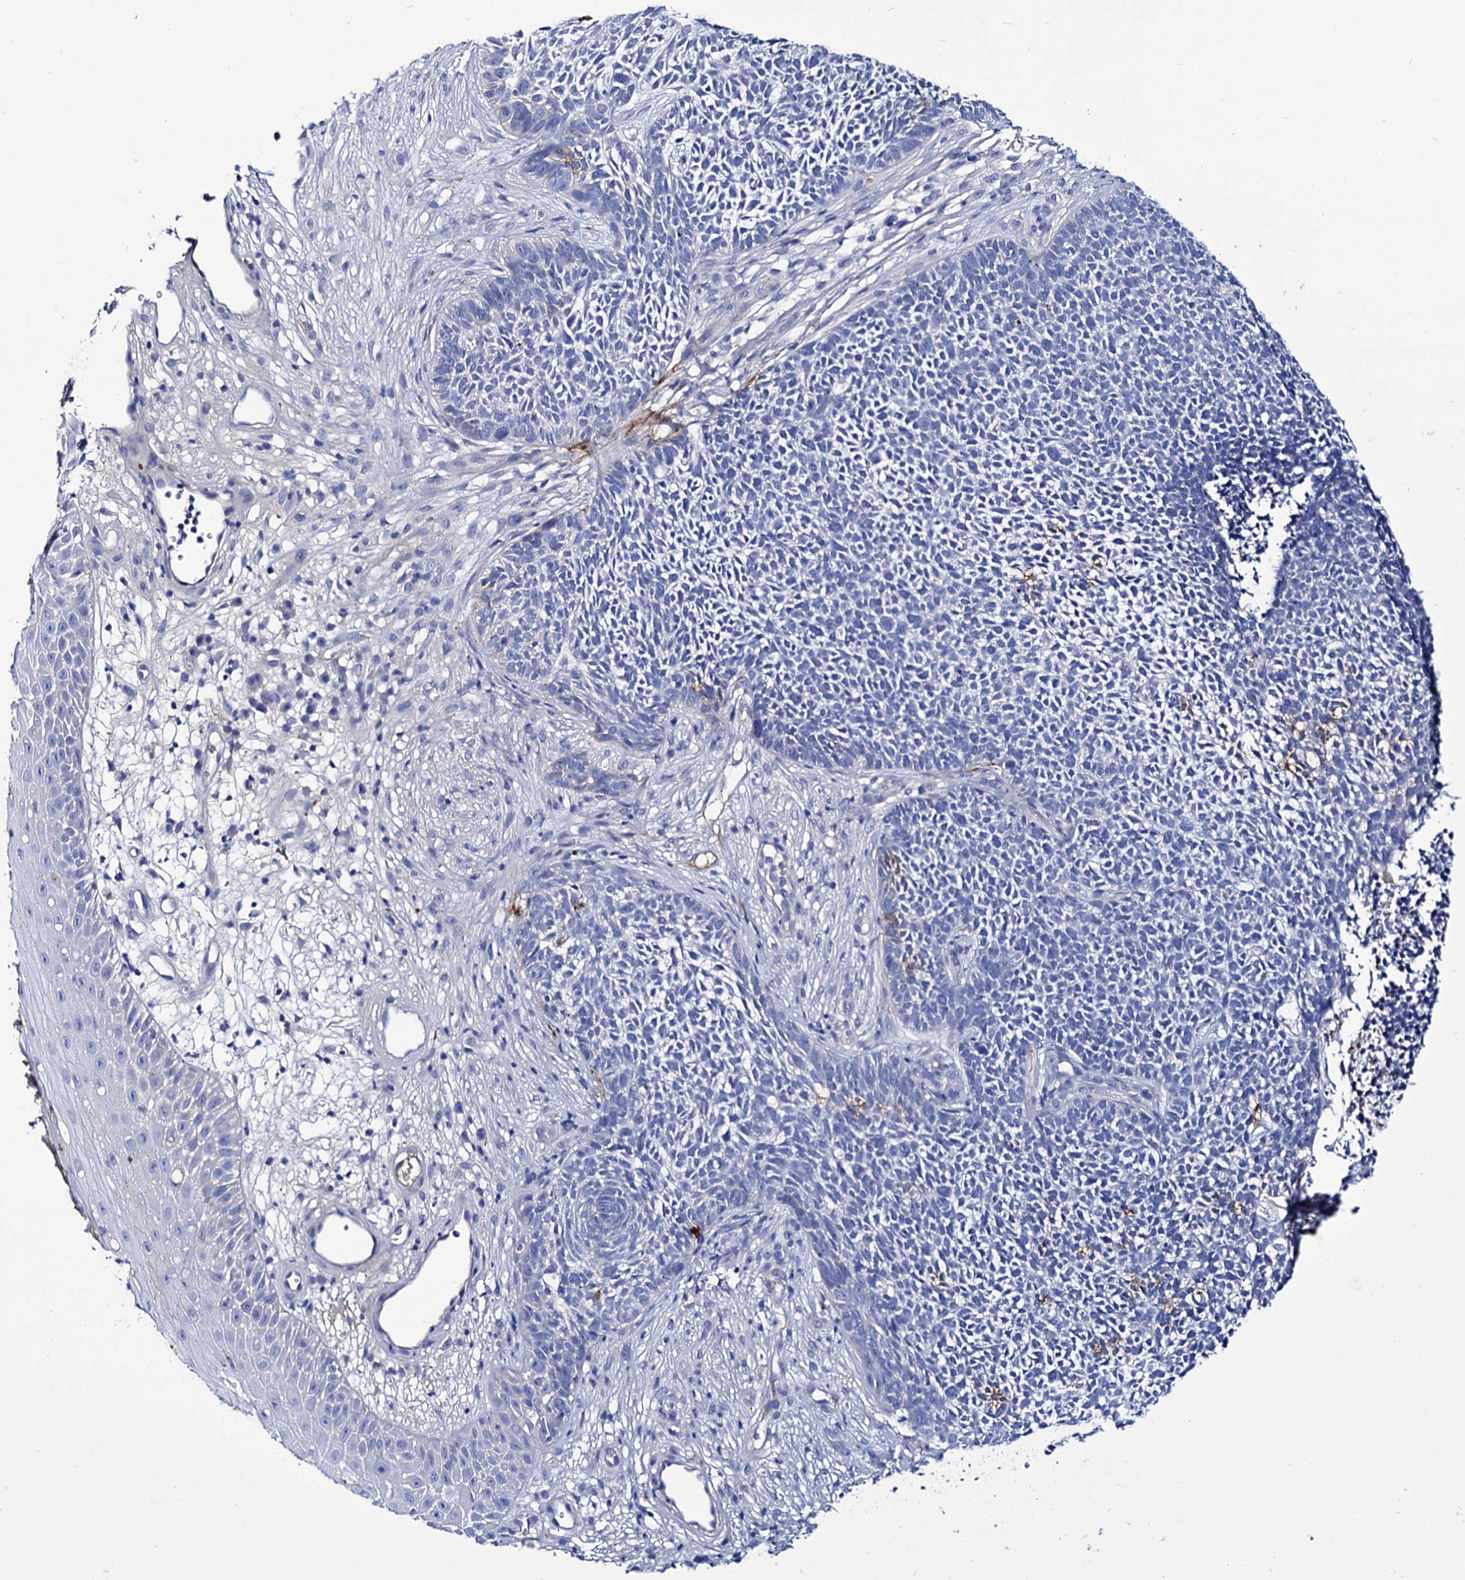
{"staining": {"intensity": "negative", "quantity": "none", "location": "none"}, "tissue": "skin cancer", "cell_type": "Tumor cells", "image_type": "cancer", "snomed": [{"axis": "morphology", "description": "Basal cell carcinoma"}, {"axis": "topography", "description": "Skin"}], "caption": "There is no significant staining in tumor cells of skin cancer (basal cell carcinoma).", "gene": "AXL", "patient": {"sex": "female", "age": 84}}